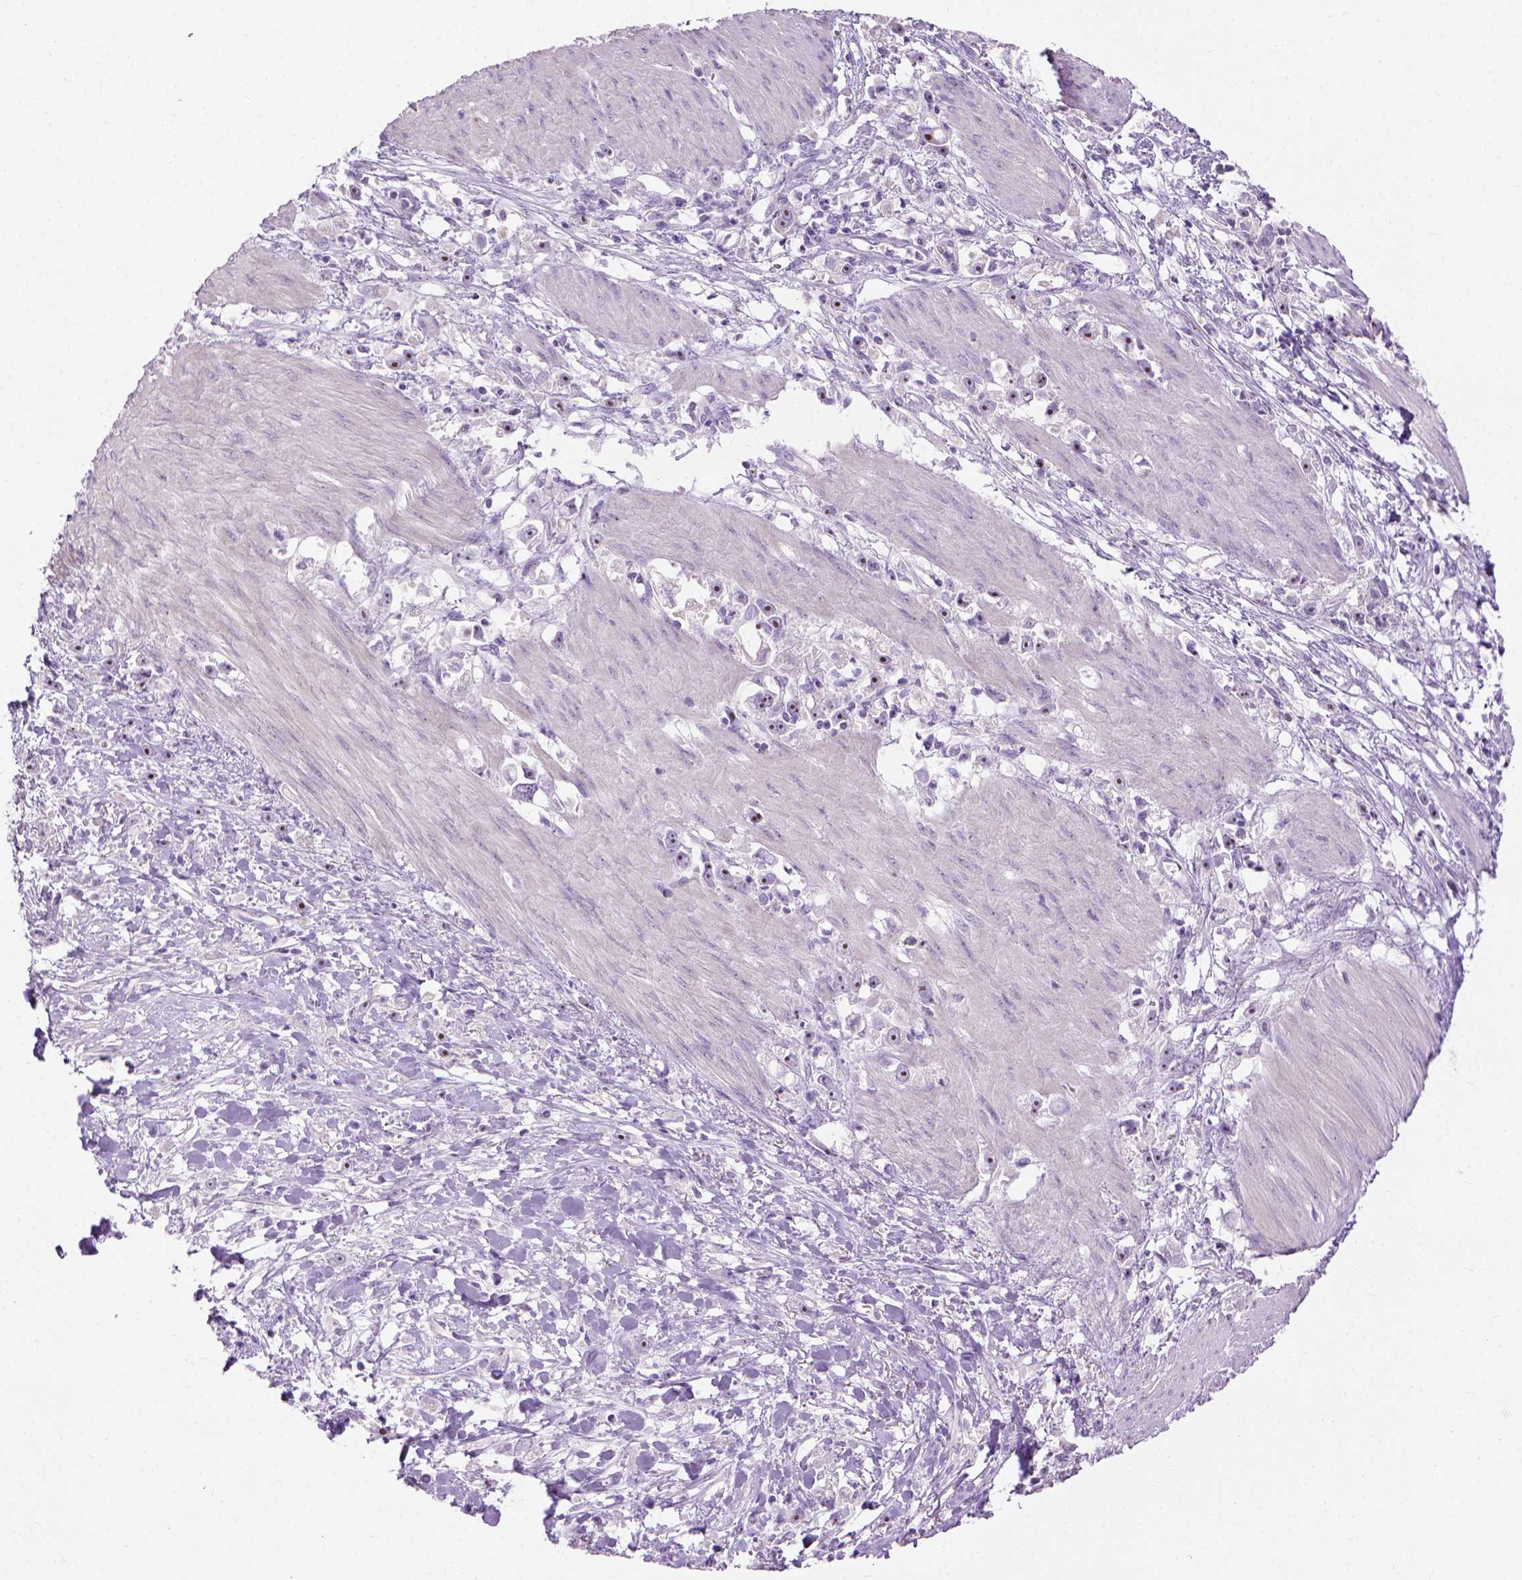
{"staining": {"intensity": "moderate", "quantity": ">75%", "location": "nuclear"}, "tissue": "stomach cancer", "cell_type": "Tumor cells", "image_type": "cancer", "snomed": [{"axis": "morphology", "description": "Adenocarcinoma, NOS"}, {"axis": "topography", "description": "Stomach"}], "caption": "Human stomach cancer stained with a protein marker displays moderate staining in tumor cells.", "gene": "UTP4", "patient": {"sex": "female", "age": 59}}